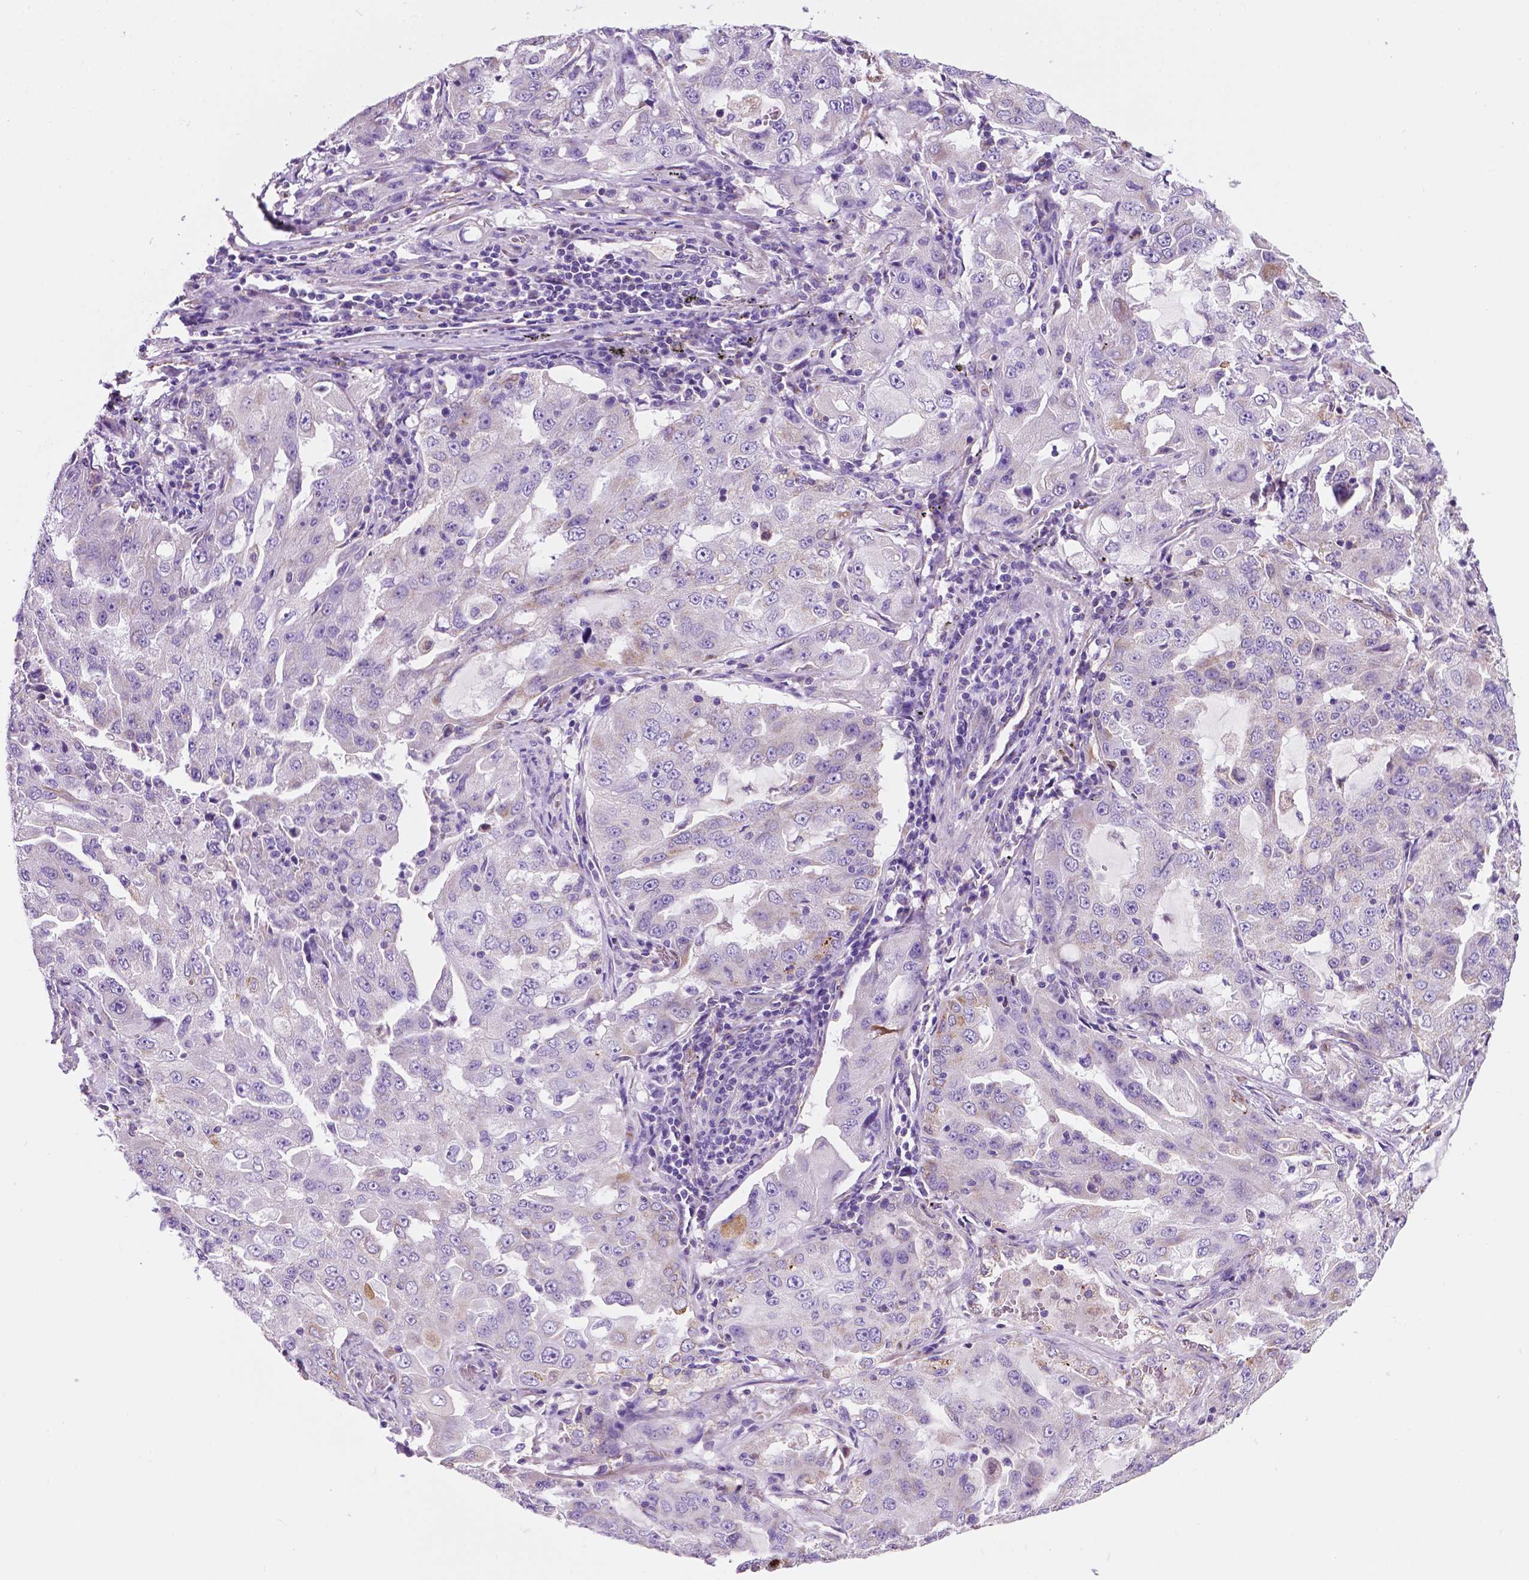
{"staining": {"intensity": "negative", "quantity": "none", "location": "none"}, "tissue": "lung cancer", "cell_type": "Tumor cells", "image_type": "cancer", "snomed": [{"axis": "morphology", "description": "Adenocarcinoma, NOS"}, {"axis": "topography", "description": "Lung"}], "caption": "Tumor cells show no significant protein staining in lung cancer (adenocarcinoma).", "gene": "TRPV5", "patient": {"sex": "female", "age": 61}}